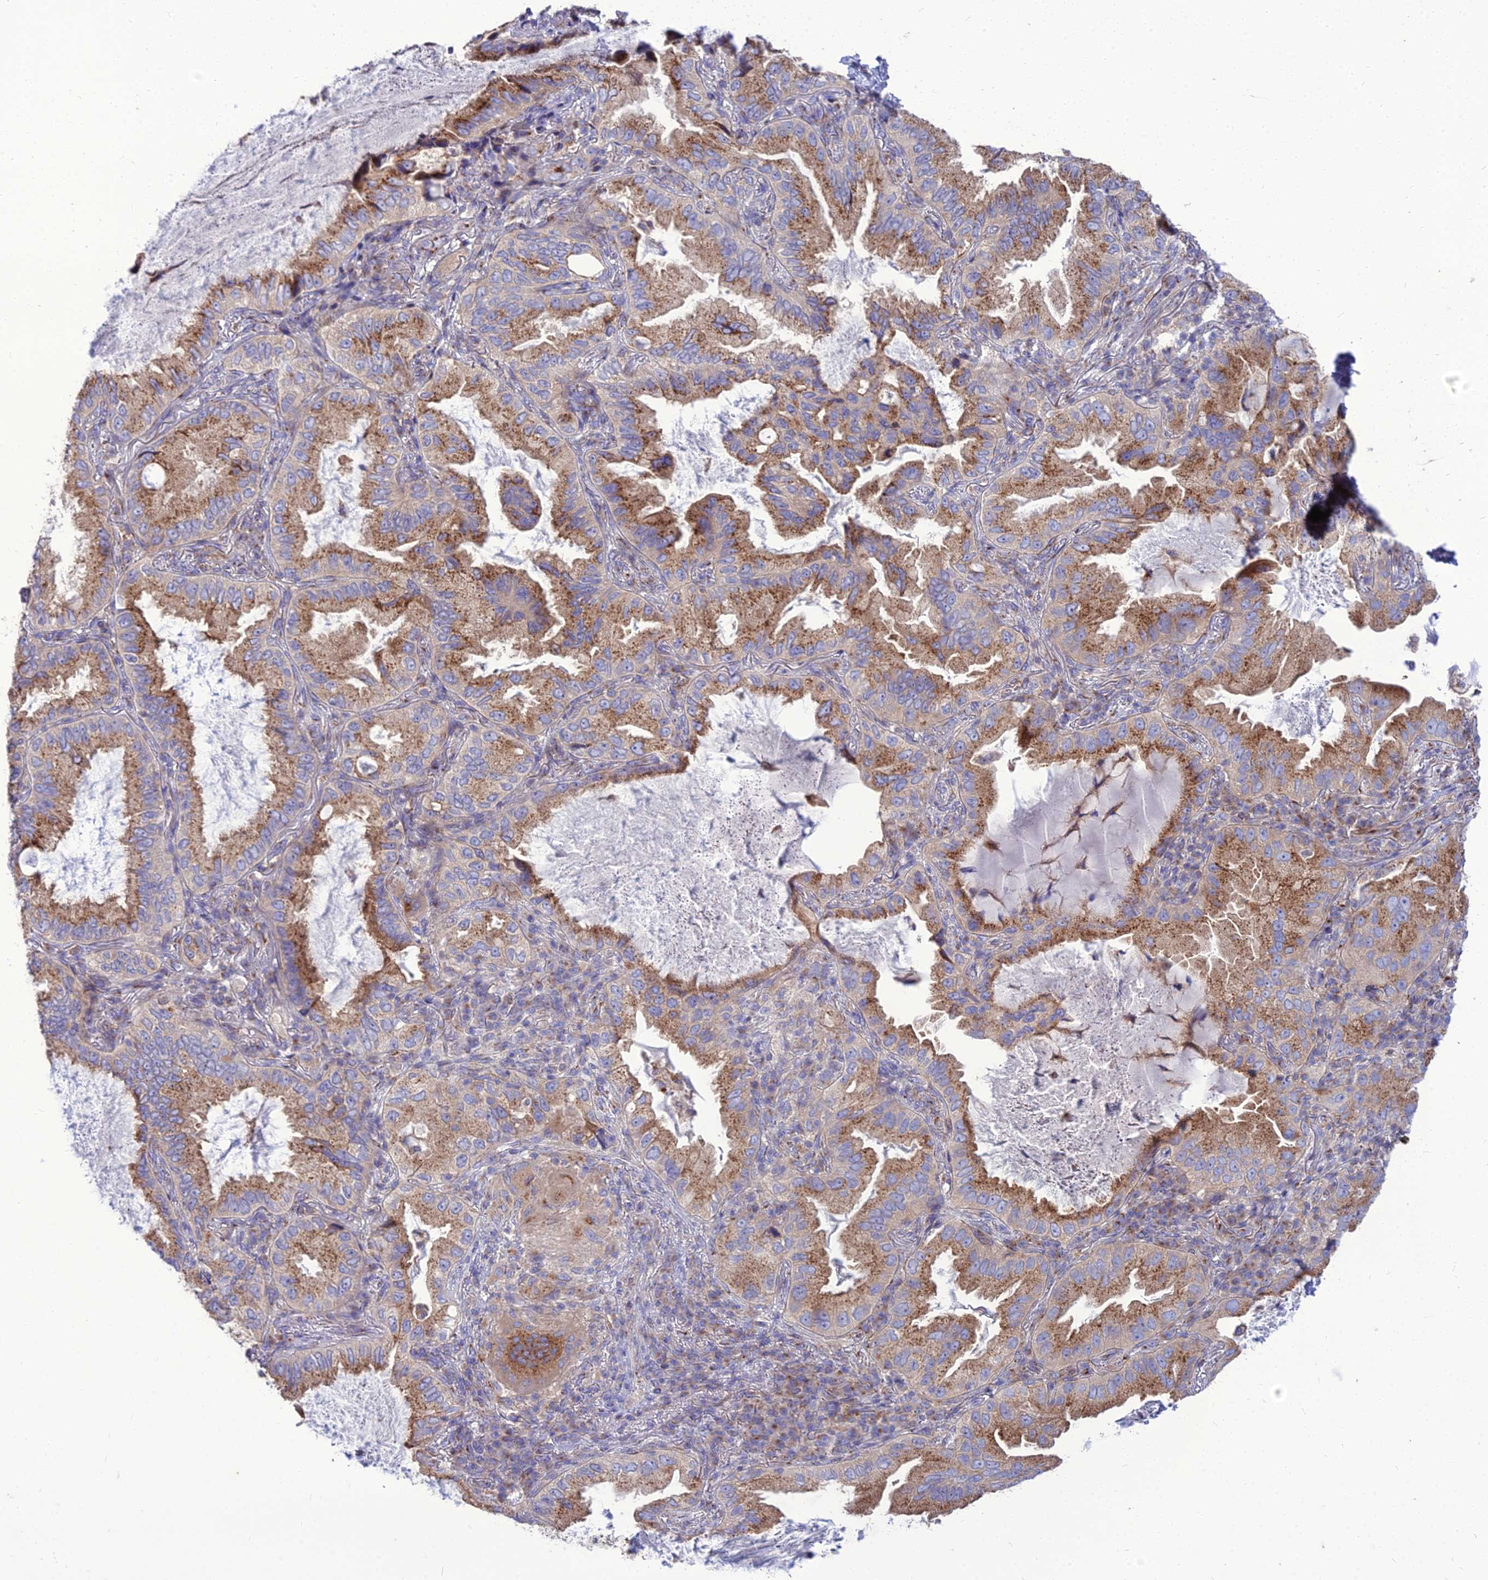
{"staining": {"intensity": "moderate", "quantity": "25%-75%", "location": "cytoplasmic/membranous"}, "tissue": "lung cancer", "cell_type": "Tumor cells", "image_type": "cancer", "snomed": [{"axis": "morphology", "description": "Adenocarcinoma, NOS"}, {"axis": "topography", "description": "Lung"}], "caption": "Protein analysis of lung cancer tissue reveals moderate cytoplasmic/membranous staining in about 25%-75% of tumor cells.", "gene": "SPRYD7", "patient": {"sex": "female", "age": 69}}